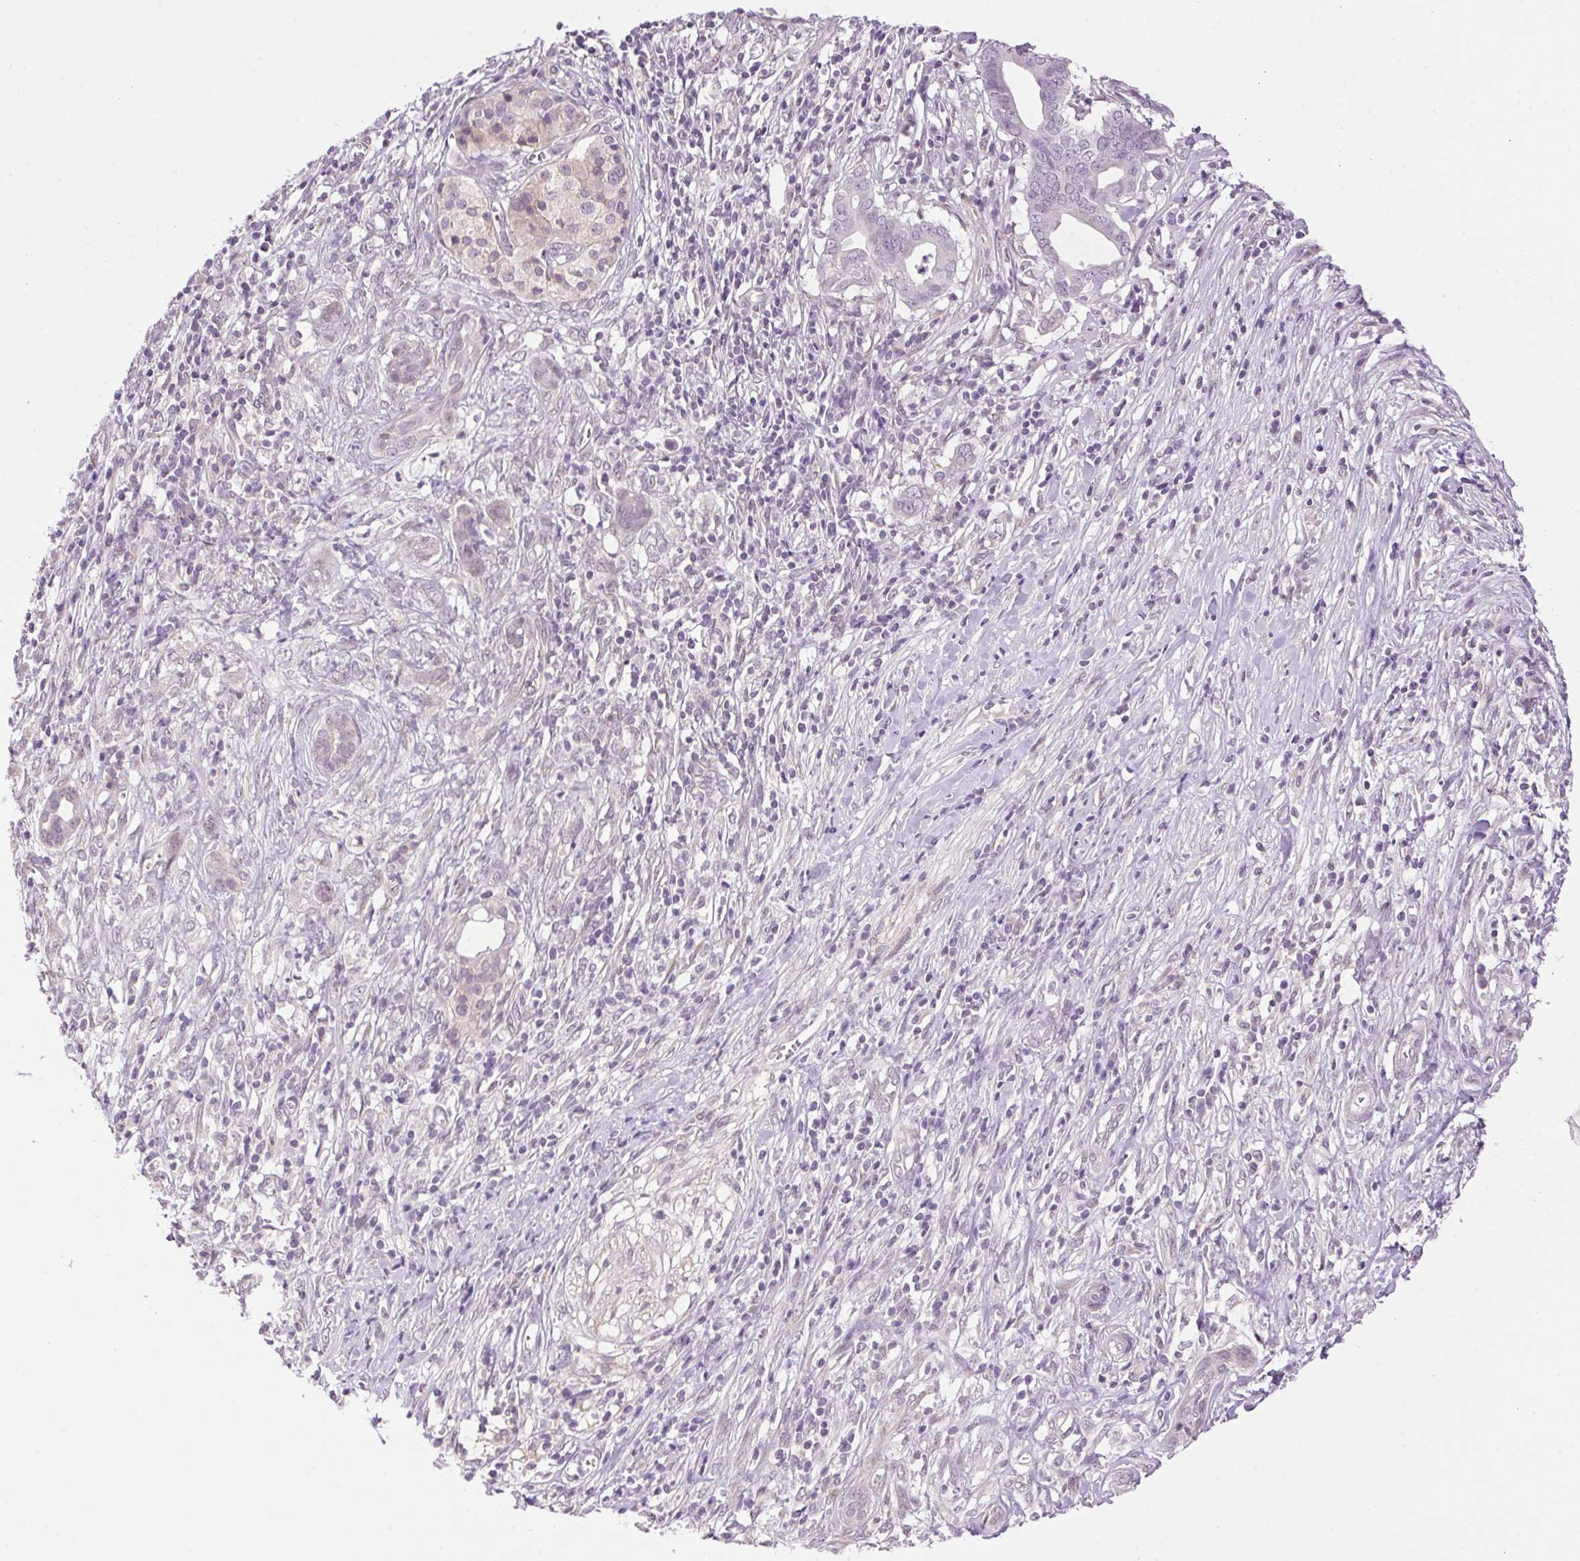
{"staining": {"intensity": "negative", "quantity": "none", "location": "none"}, "tissue": "pancreatic cancer", "cell_type": "Tumor cells", "image_type": "cancer", "snomed": [{"axis": "morphology", "description": "Adenocarcinoma, NOS"}, {"axis": "topography", "description": "Pancreas"}], "caption": "High magnification brightfield microscopy of pancreatic cancer (adenocarcinoma) stained with DAB (brown) and counterstained with hematoxylin (blue): tumor cells show no significant staining.", "gene": "SMIM13", "patient": {"sex": "male", "age": 61}}